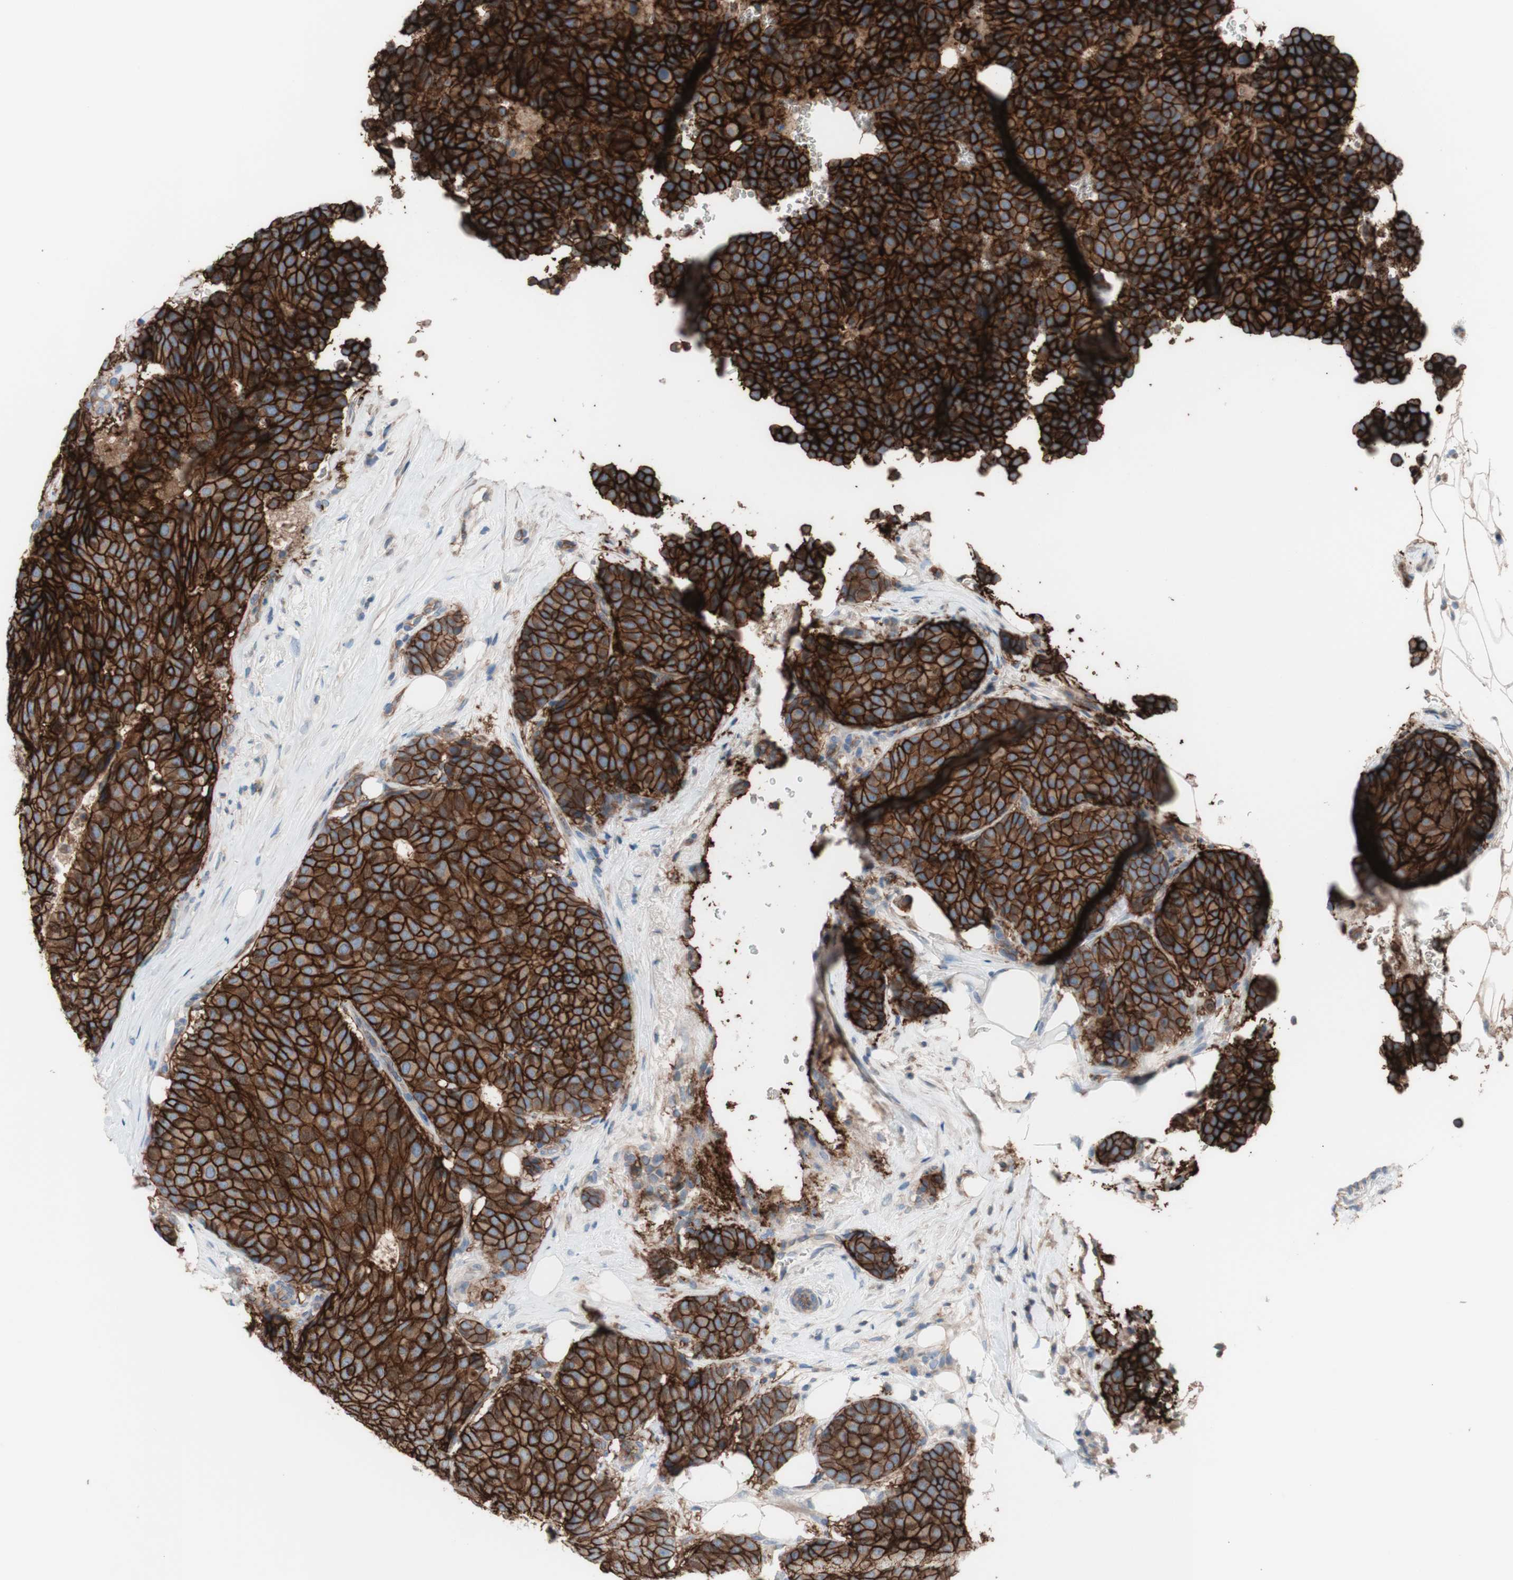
{"staining": {"intensity": "strong", "quantity": ">75%", "location": "cytoplasmic/membranous"}, "tissue": "breast cancer", "cell_type": "Tumor cells", "image_type": "cancer", "snomed": [{"axis": "morphology", "description": "Duct carcinoma"}, {"axis": "topography", "description": "Breast"}], "caption": "A high-resolution histopathology image shows immunohistochemistry (IHC) staining of breast cancer (infiltrating ductal carcinoma), which reveals strong cytoplasmic/membranous staining in approximately >75% of tumor cells. Immunohistochemistry (ihc) stains the protein in brown and the nuclei are stained blue.", "gene": "CD46", "patient": {"sex": "female", "age": 75}}